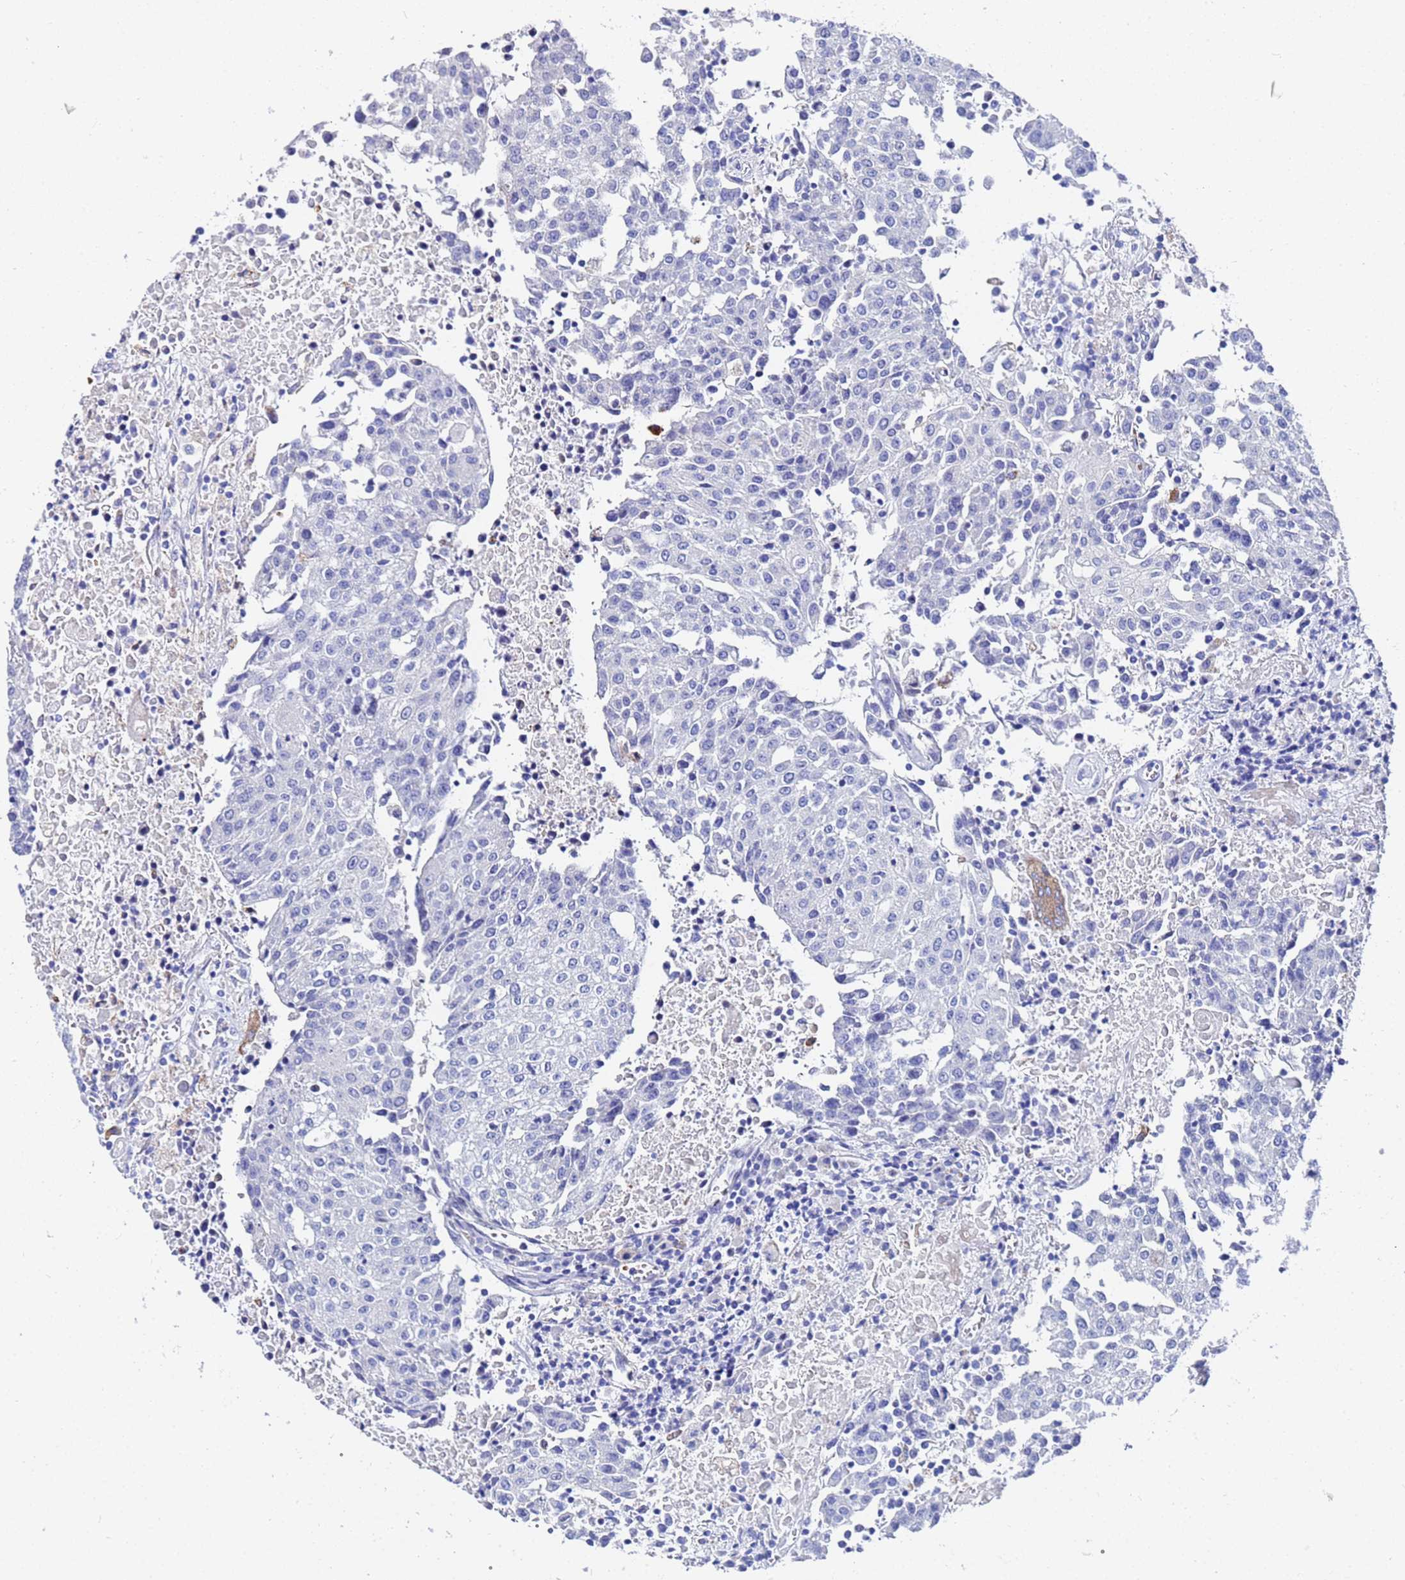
{"staining": {"intensity": "negative", "quantity": "none", "location": "none"}, "tissue": "urothelial cancer", "cell_type": "Tumor cells", "image_type": "cancer", "snomed": [{"axis": "morphology", "description": "Urothelial carcinoma, High grade"}, {"axis": "topography", "description": "Urinary bladder"}], "caption": "Protein analysis of urothelial cancer reveals no significant staining in tumor cells.", "gene": "ZNF26", "patient": {"sex": "female", "age": 85}}